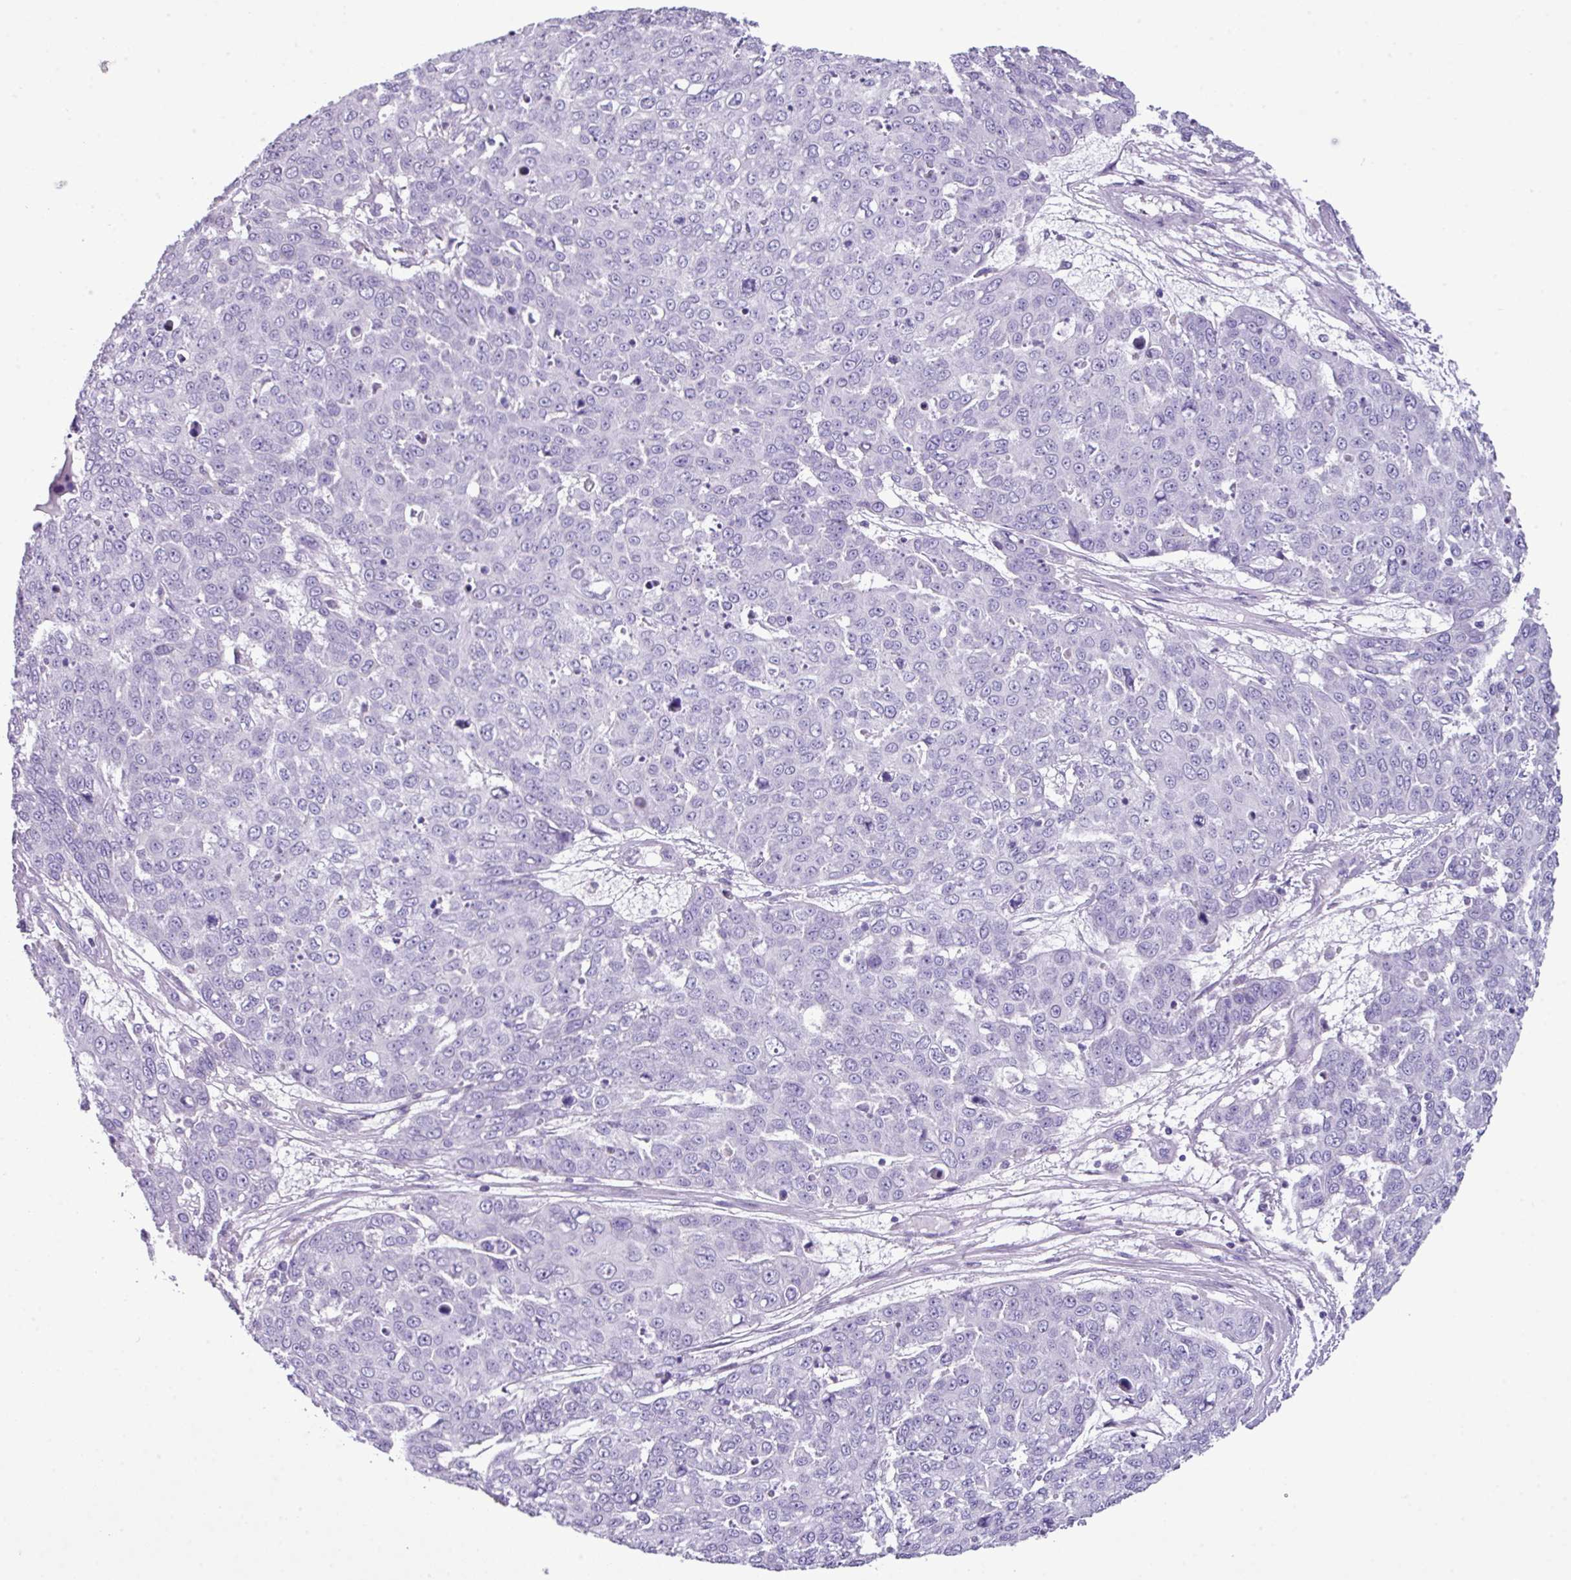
{"staining": {"intensity": "negative", "quantity": "none", "location": "none"}, "tissue": "skin cancer", "cell_type": "Tumor cells", "image_type": "cancer", "snomed": [{"axis": "morphology", "description": "Squamous cell carcinoma, NOS"}, {"axis": "topography", "description": "Skin"}], "caption": "An IHC image of skin squamous cell carcinoma is shown. There is no staining in tumor cells of skin squamous cell carcinoma.", "gene": "AGO3", "patient": {"sex": "male", "age": 71}}